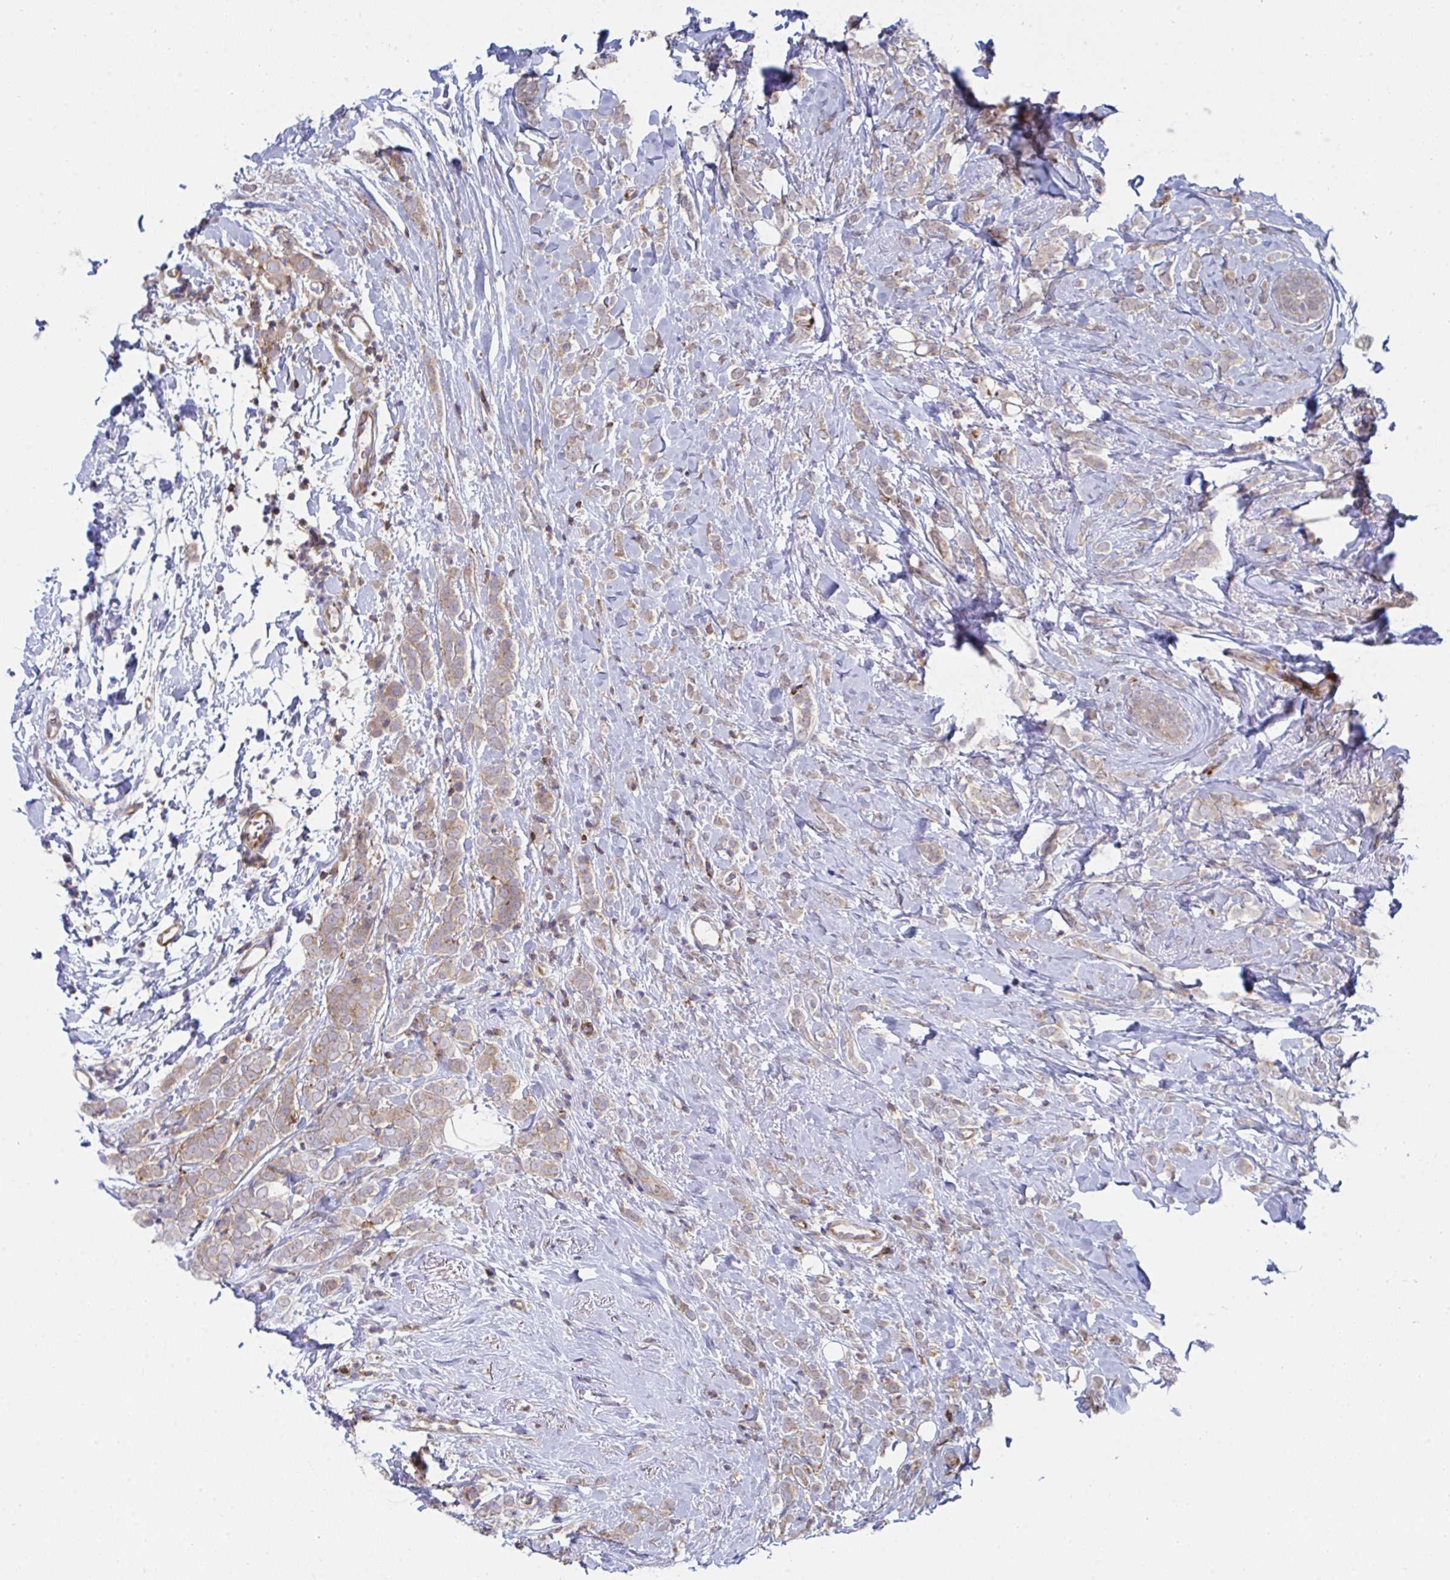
{"staining": {"intensity": "weak", "quantity": "25%-75%", "location": "cytoplasmic/membranous"}, "tissue": "breast cancer", "cell_type": "Tumor cells", "image_type": "cancer", "snomed": [{"axis": "morphology", "description": "Lobular carcinoma"}, {"axis": "topography", "description": "Breast"}], "caption": "Weak cytoplasmic/membranous expression for a protein is identified in approximately 25%-75% of tumor cells of breast cancer (lobular carcinoma) using IHC.", "gene": "WNK1", "patient": {"sex": "female", "age": 49}}